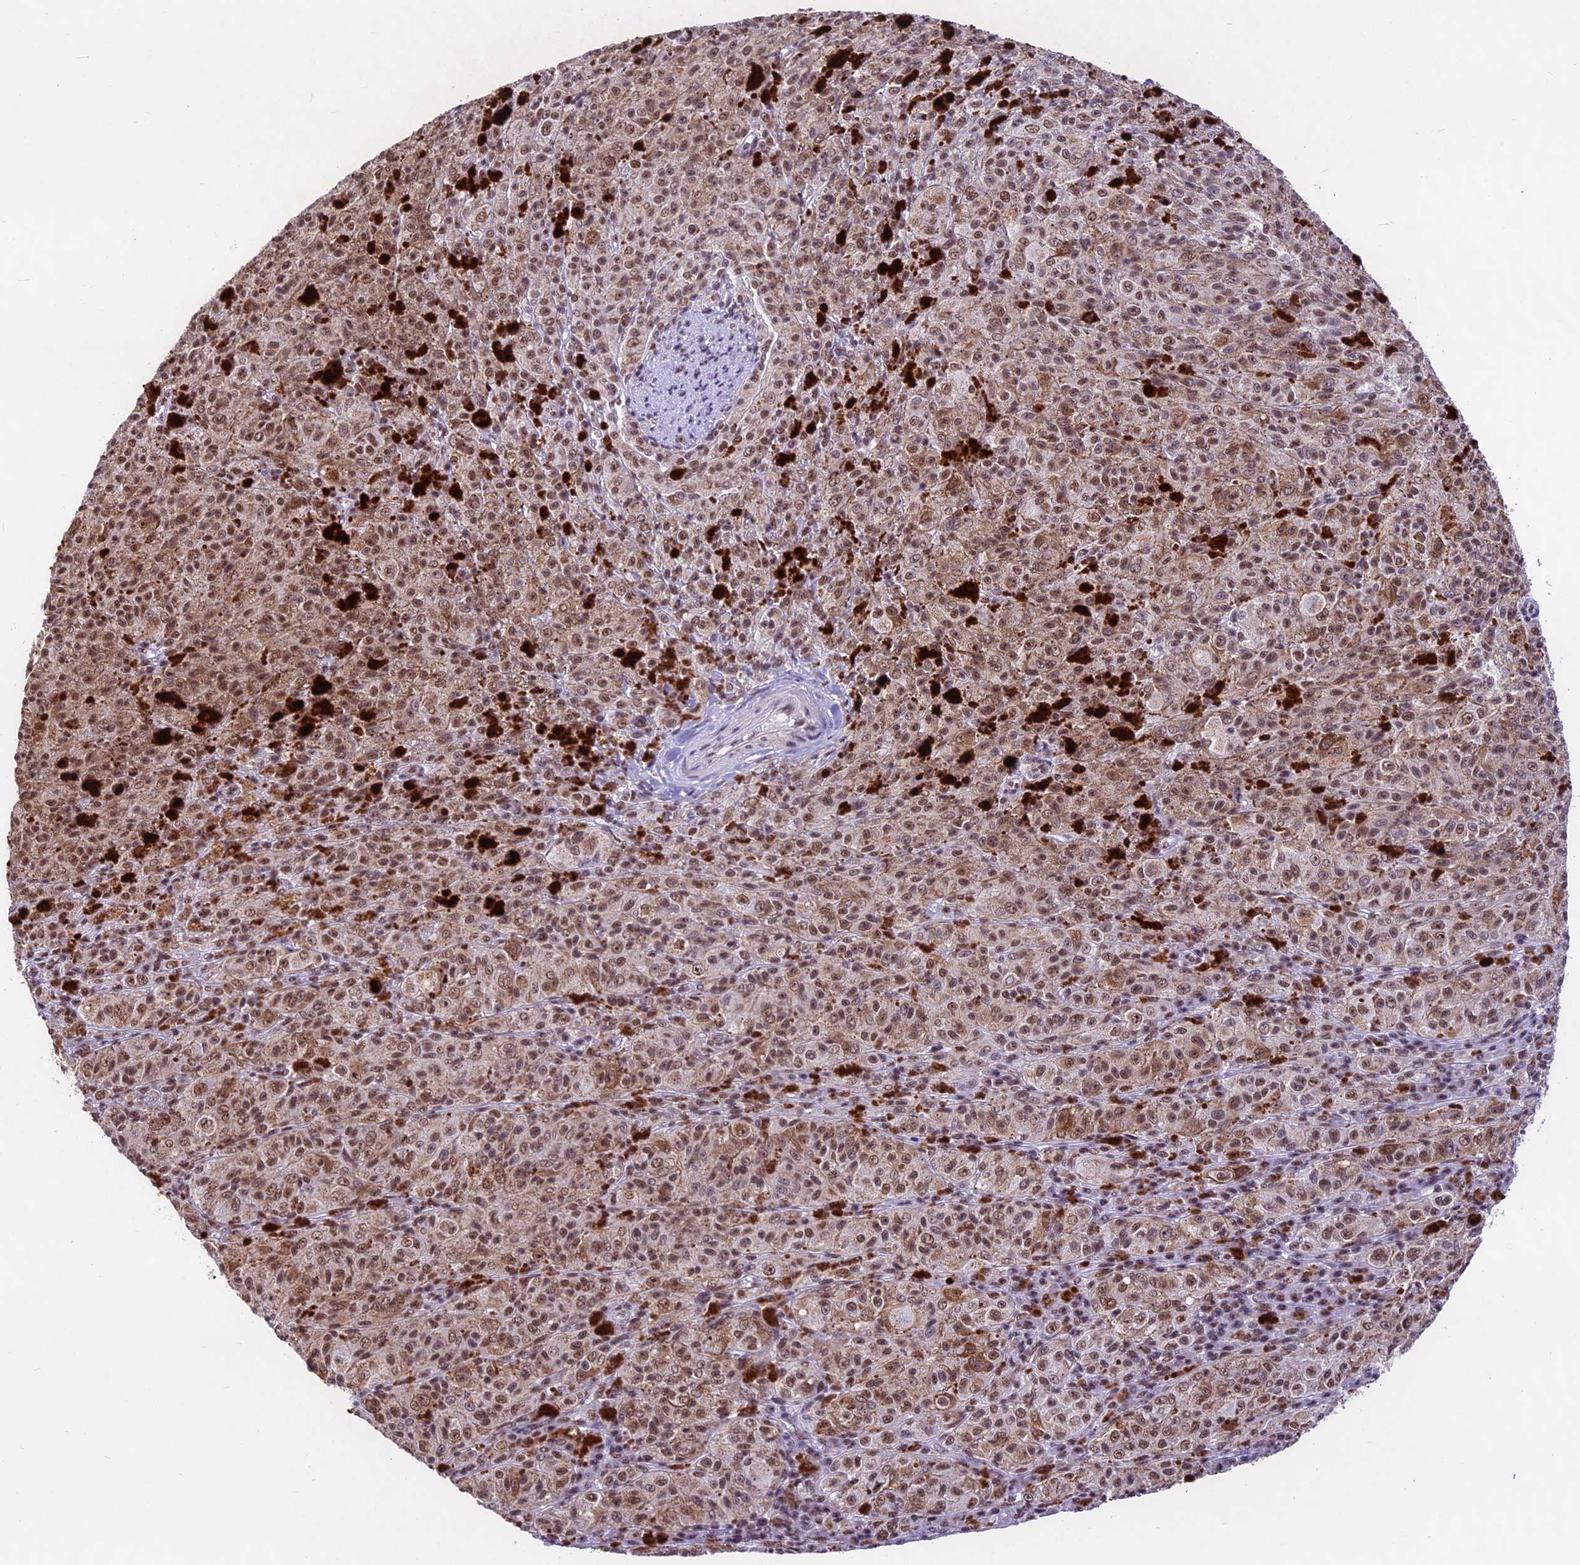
{"staining": {"intensity": "moderate", "quantity": ">75%", "location": "cytoplasmic/membranous,nuclear"}, "tissue": "melanoma", "cell_type": "Tumor cells", "image_type": "cancer", "snomed": [{"axis": "morphology", "description": "Malignant melanoma, NOS"}, {"axis": "topography", "description": "Skin"}], "caption": "Immunohistochemistry (IHC) (DAB (3,3'-diaminobenzidine)) staining of human malignant melanoma demonstrates moderate cytoplasmic/membranous and nuclear protein expression in about >75% of tumor cells. The protein is shown in brown color, while the nuclei are stained blue.", "gene": "CARS2", "patient": {"sex": "female", "age": 52}}